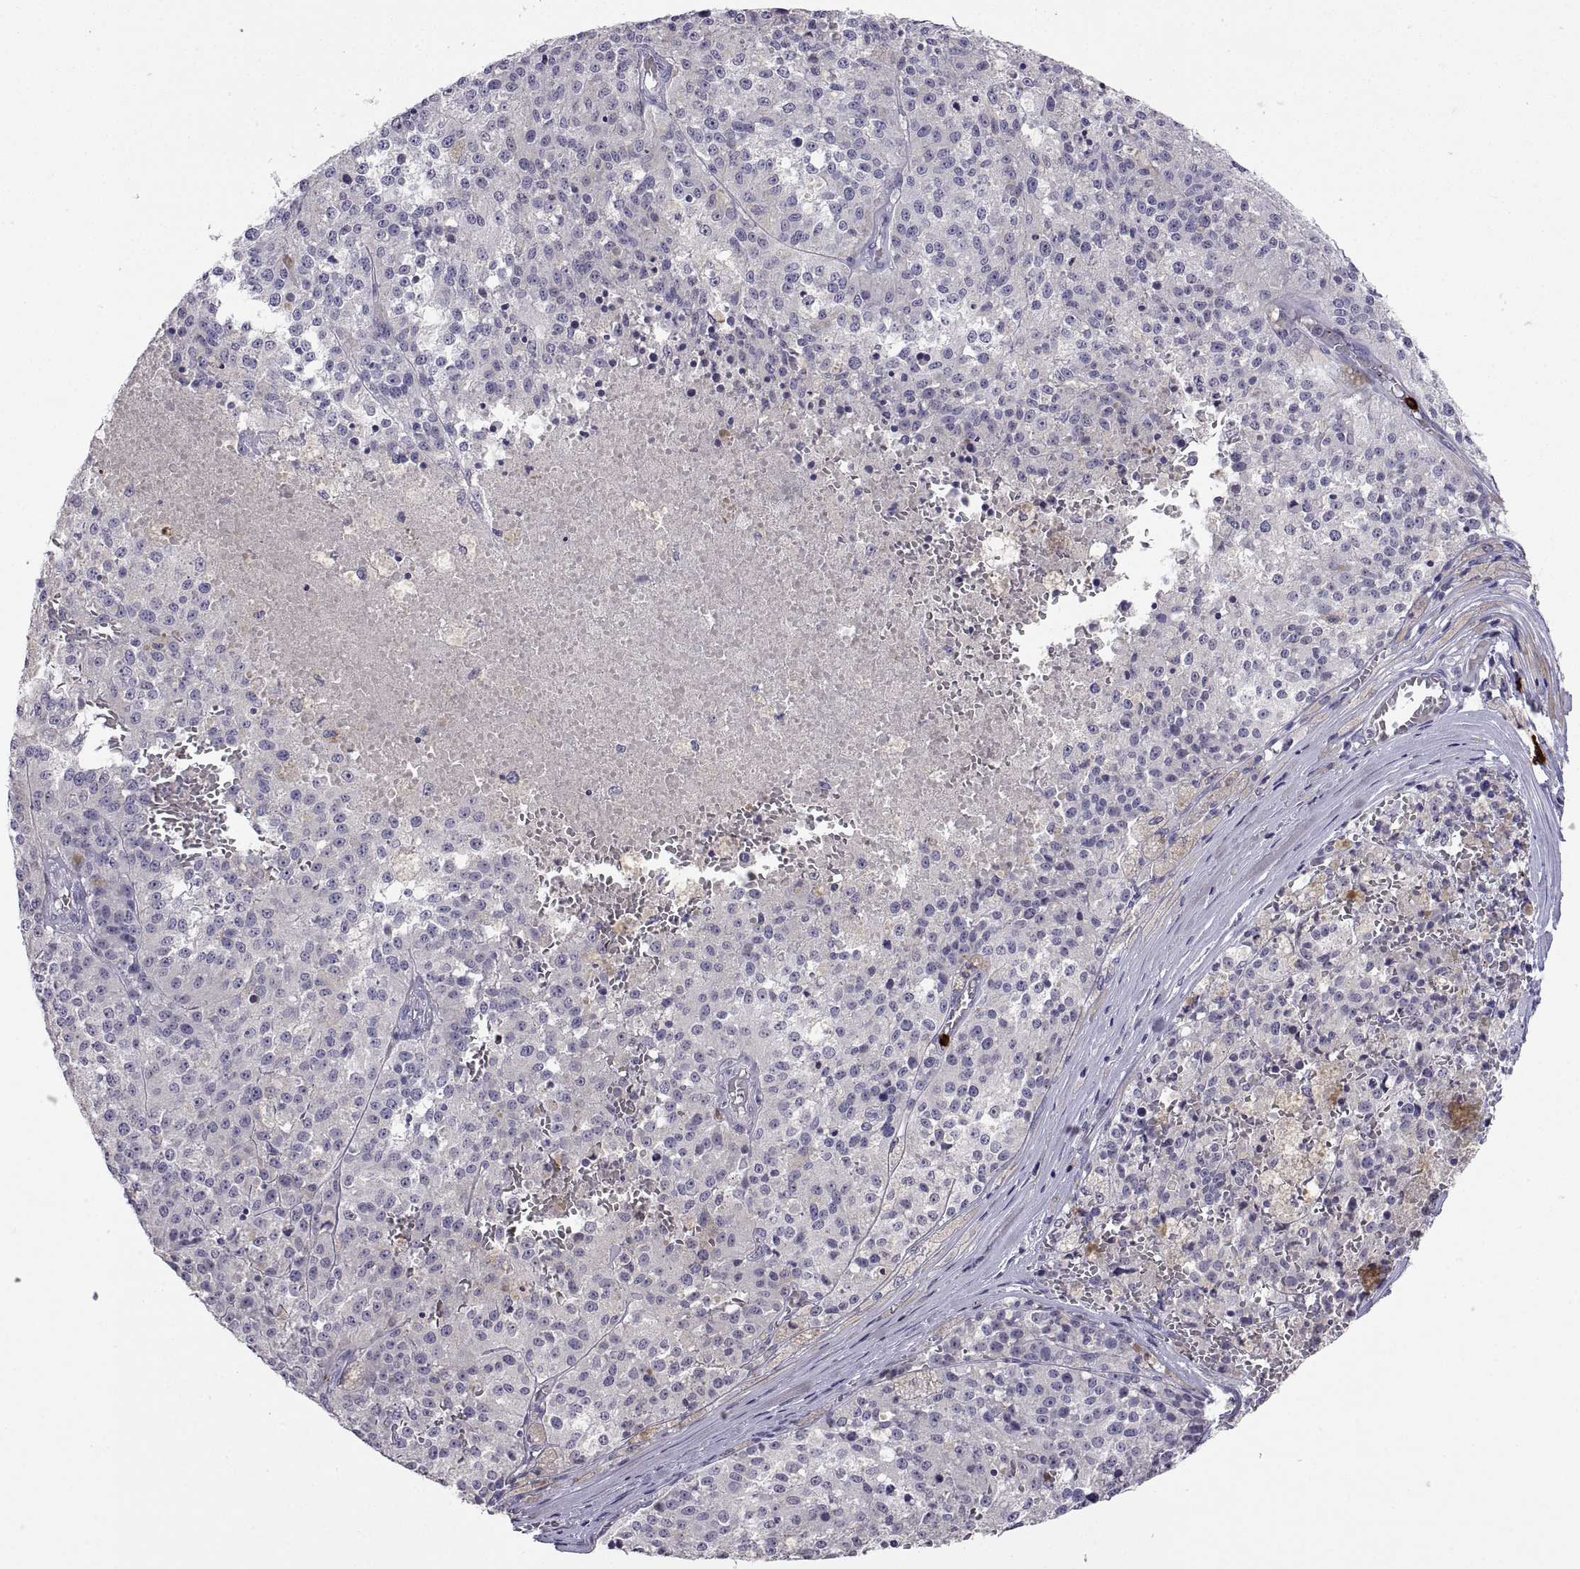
{"staining": {"intensity": "negative", "quantity": "none", "location": "none"}, "tissue": "melanoma", "cell_type": "Tumor cells", "image_type": "cancer", "snomed": [{"axis": "morphology", "description": "Malignant melanoma, Metastatic site"}, {"axis": "topography", "description": "Lymph node"}], "caption": "High magnification brightfield microscopy of melanoma stained with DAB (3,3'-diaminobenzidine) (brown) and counterstained with hematoxylin (blue): tumor cells show no significant positivity.", "gene": "MS4A1", "patient": {"sex": "female", "age": 64}}